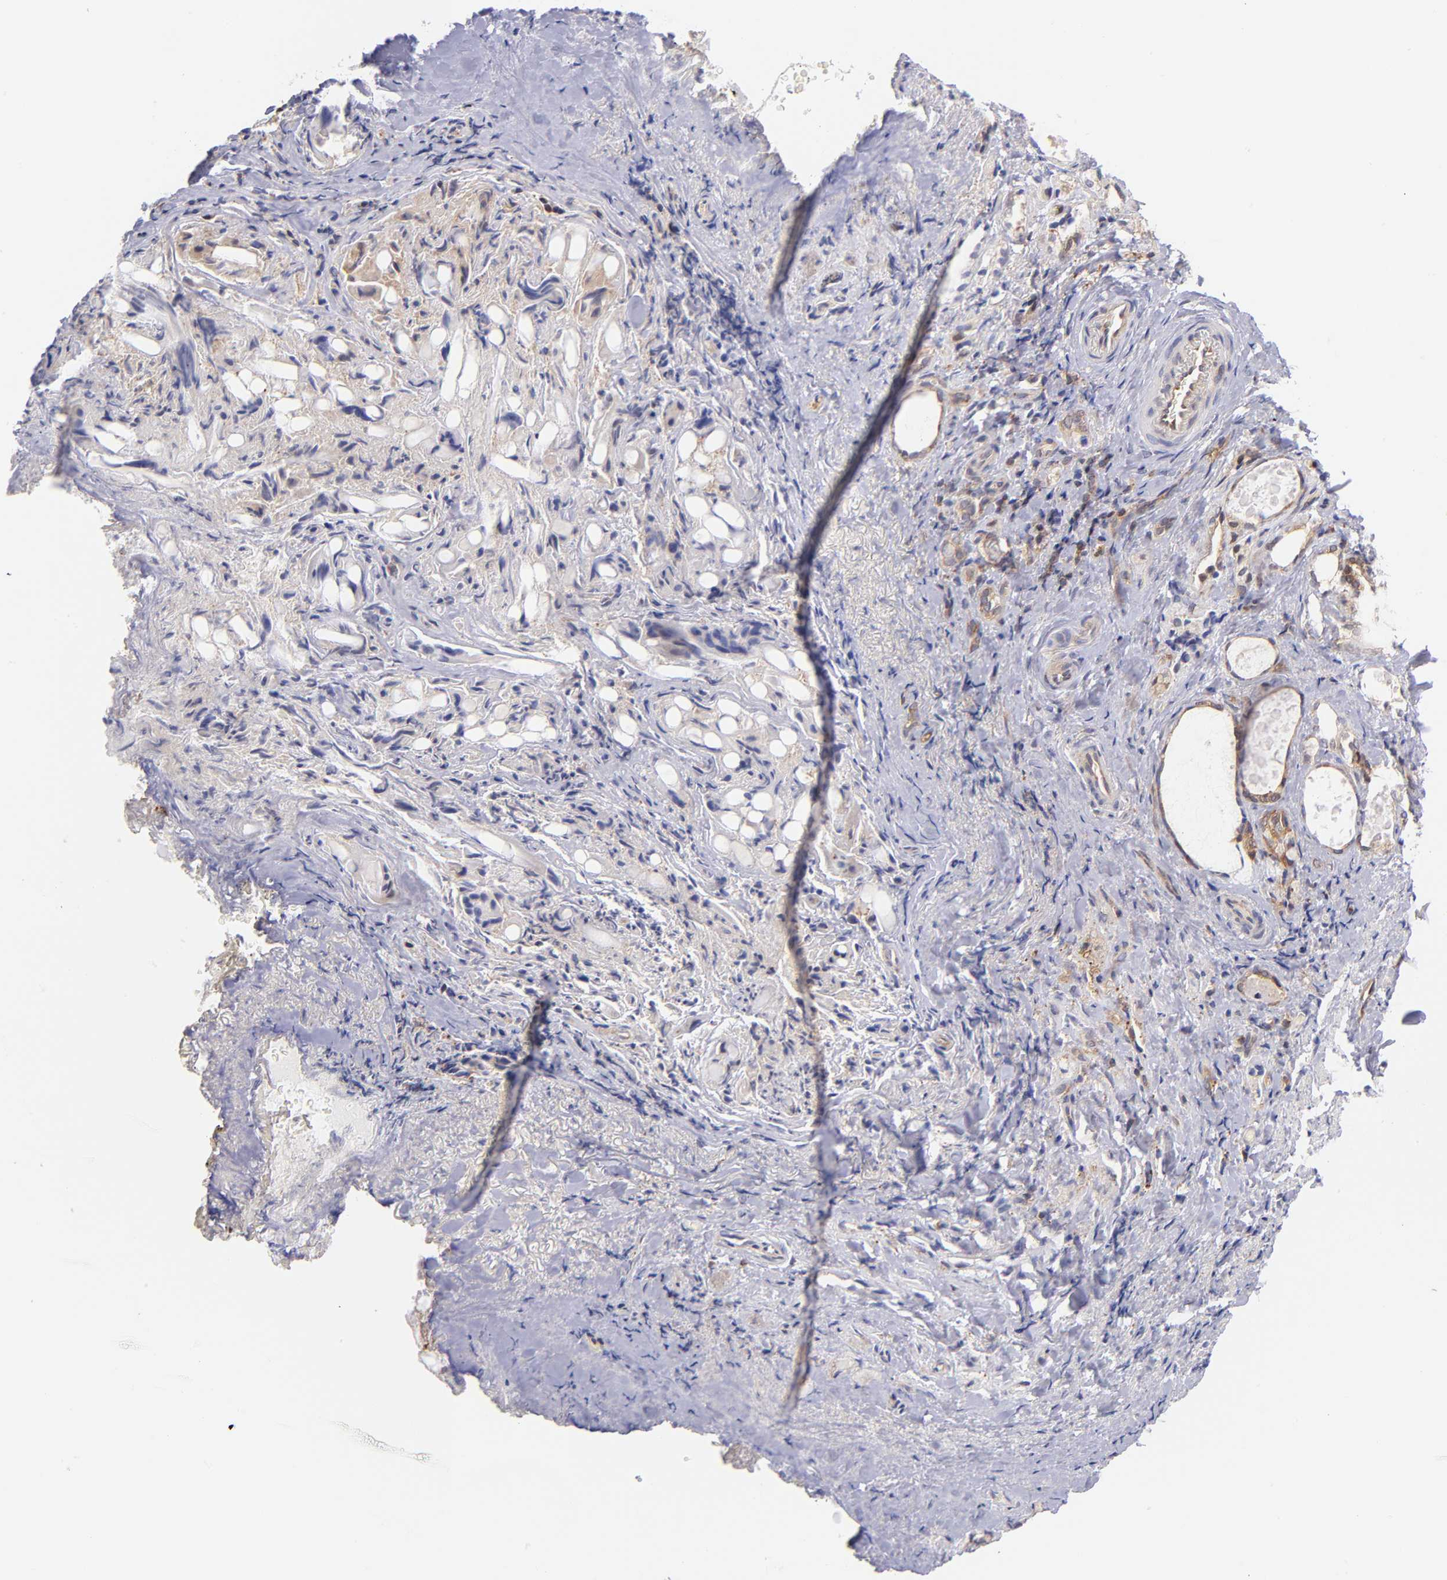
{"staining": {"intensity": "moderate", "quantity": ">75%", "location": "cytoplasmic/membranous,nuclear"}, "tissue": "thyroid gland", "cell_type": "Glandular cells", "image_type": "normal", "snomed": [{"axis": "morphology", "description": "Normal tissue, NOS"}, {"axis": "topography", "description": "Thyroid gland"}], "caption": "IHC of benign thyroid gland shows medium levels of moderate cytoplasmic/membranous,nuclear expression in approximately >75% of glandular cells.", "gene": "YWHAB", "patient": {"sex": "female", "age": 75}}